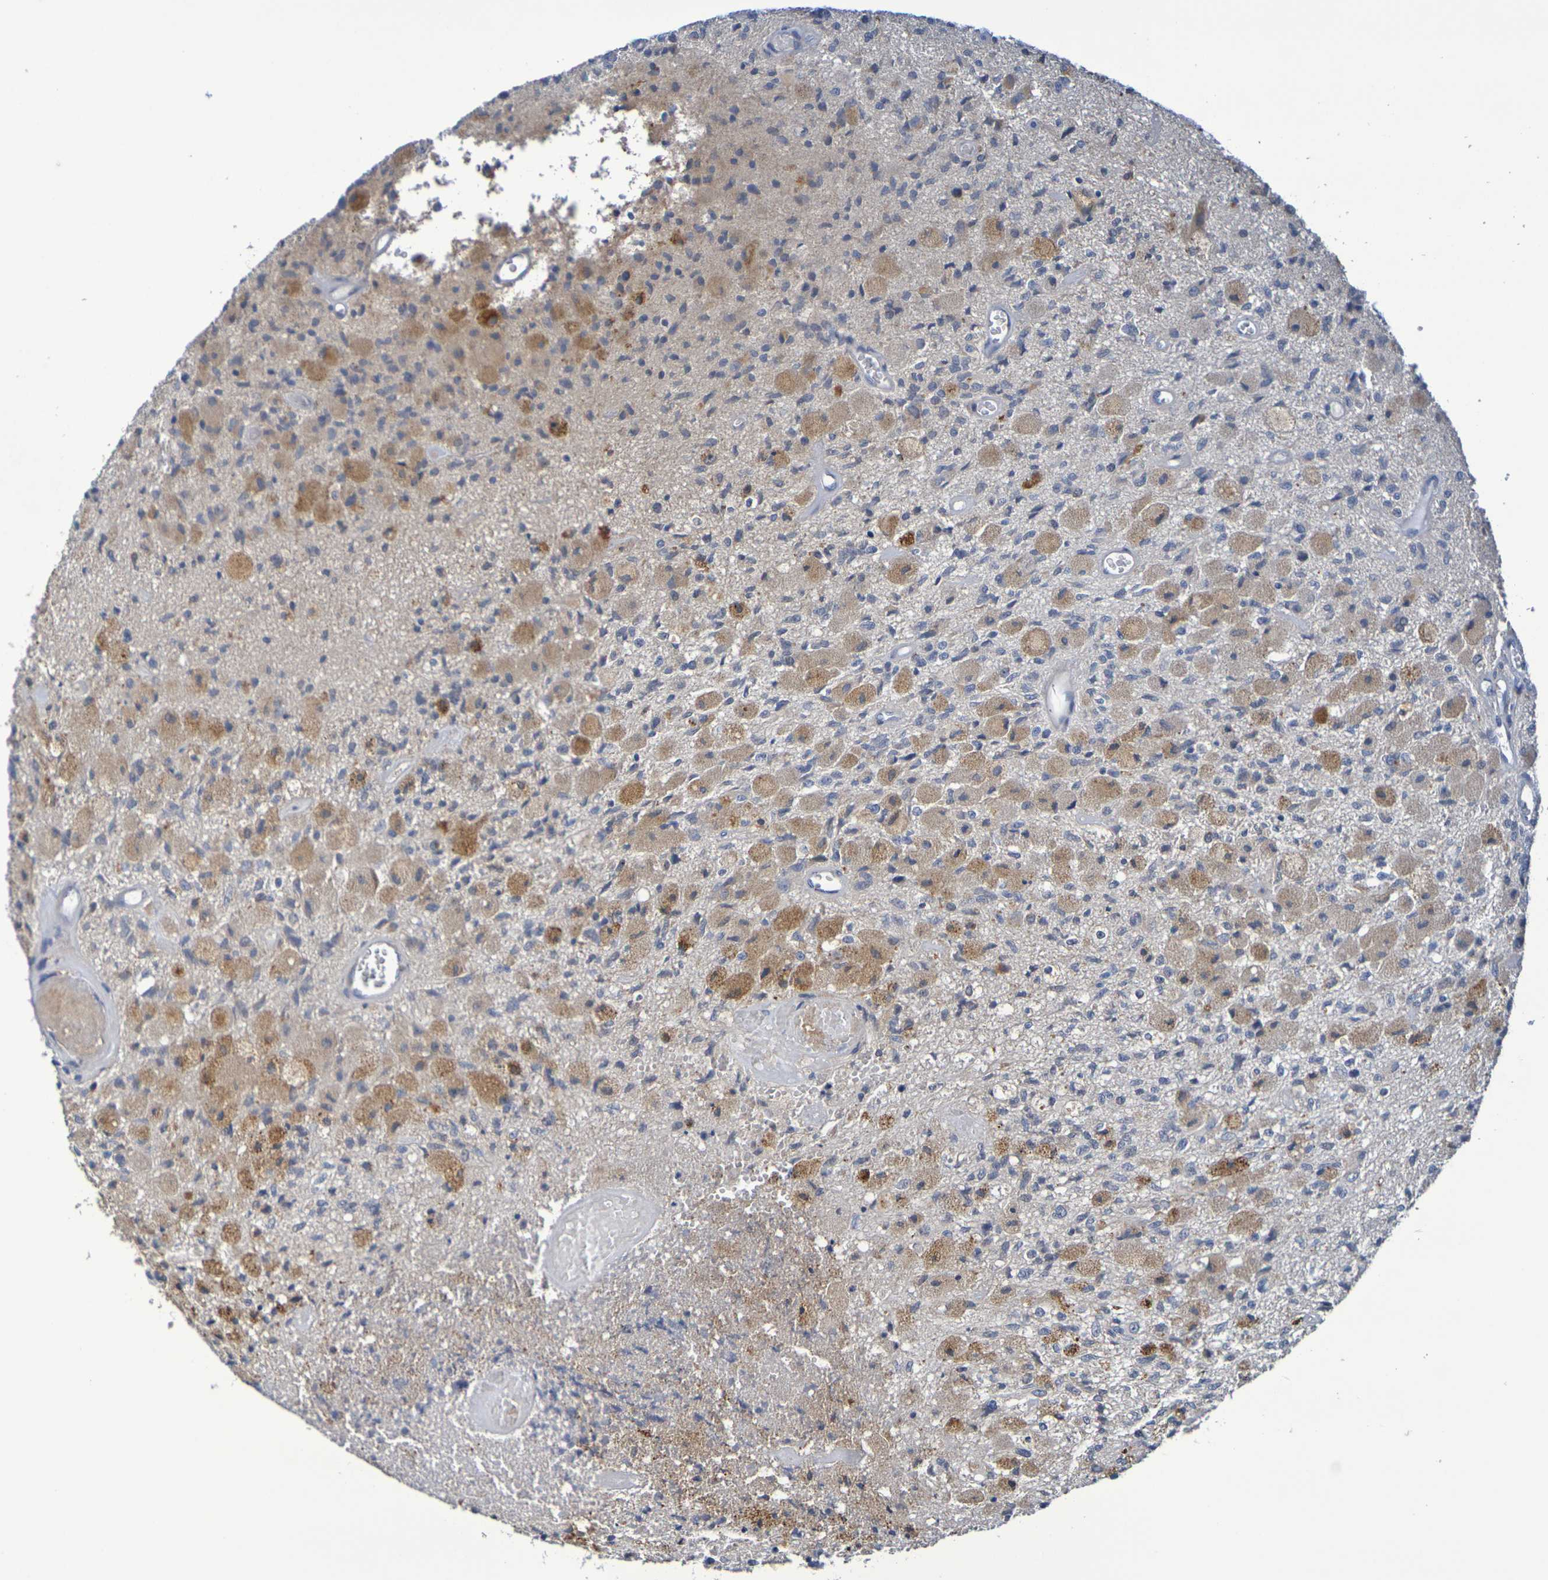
{"staining": {"intensity": "moderate", "quantity": "25%-75%", "location": "cytoplasmic/membranous"}, "tissue": "glioma", "cell_type": "Tumor cells", "image_type": "cancer", "snomed": [{"axis": "morphology", "description": "Normal tissue, NOS"}, {"axis": "morphology", "description": "Glioma, malignant, High grade"}, {"axis": "topography", "description": "Cerebral cortex"}], "caption": "Immunohistochemical staining of glioma displays moderate cytoplasmic/membranous protein staining in about 25%-75% of tumor cells.", "gene": "SDC4", "patient": {"sex": "male", "age": 77}}